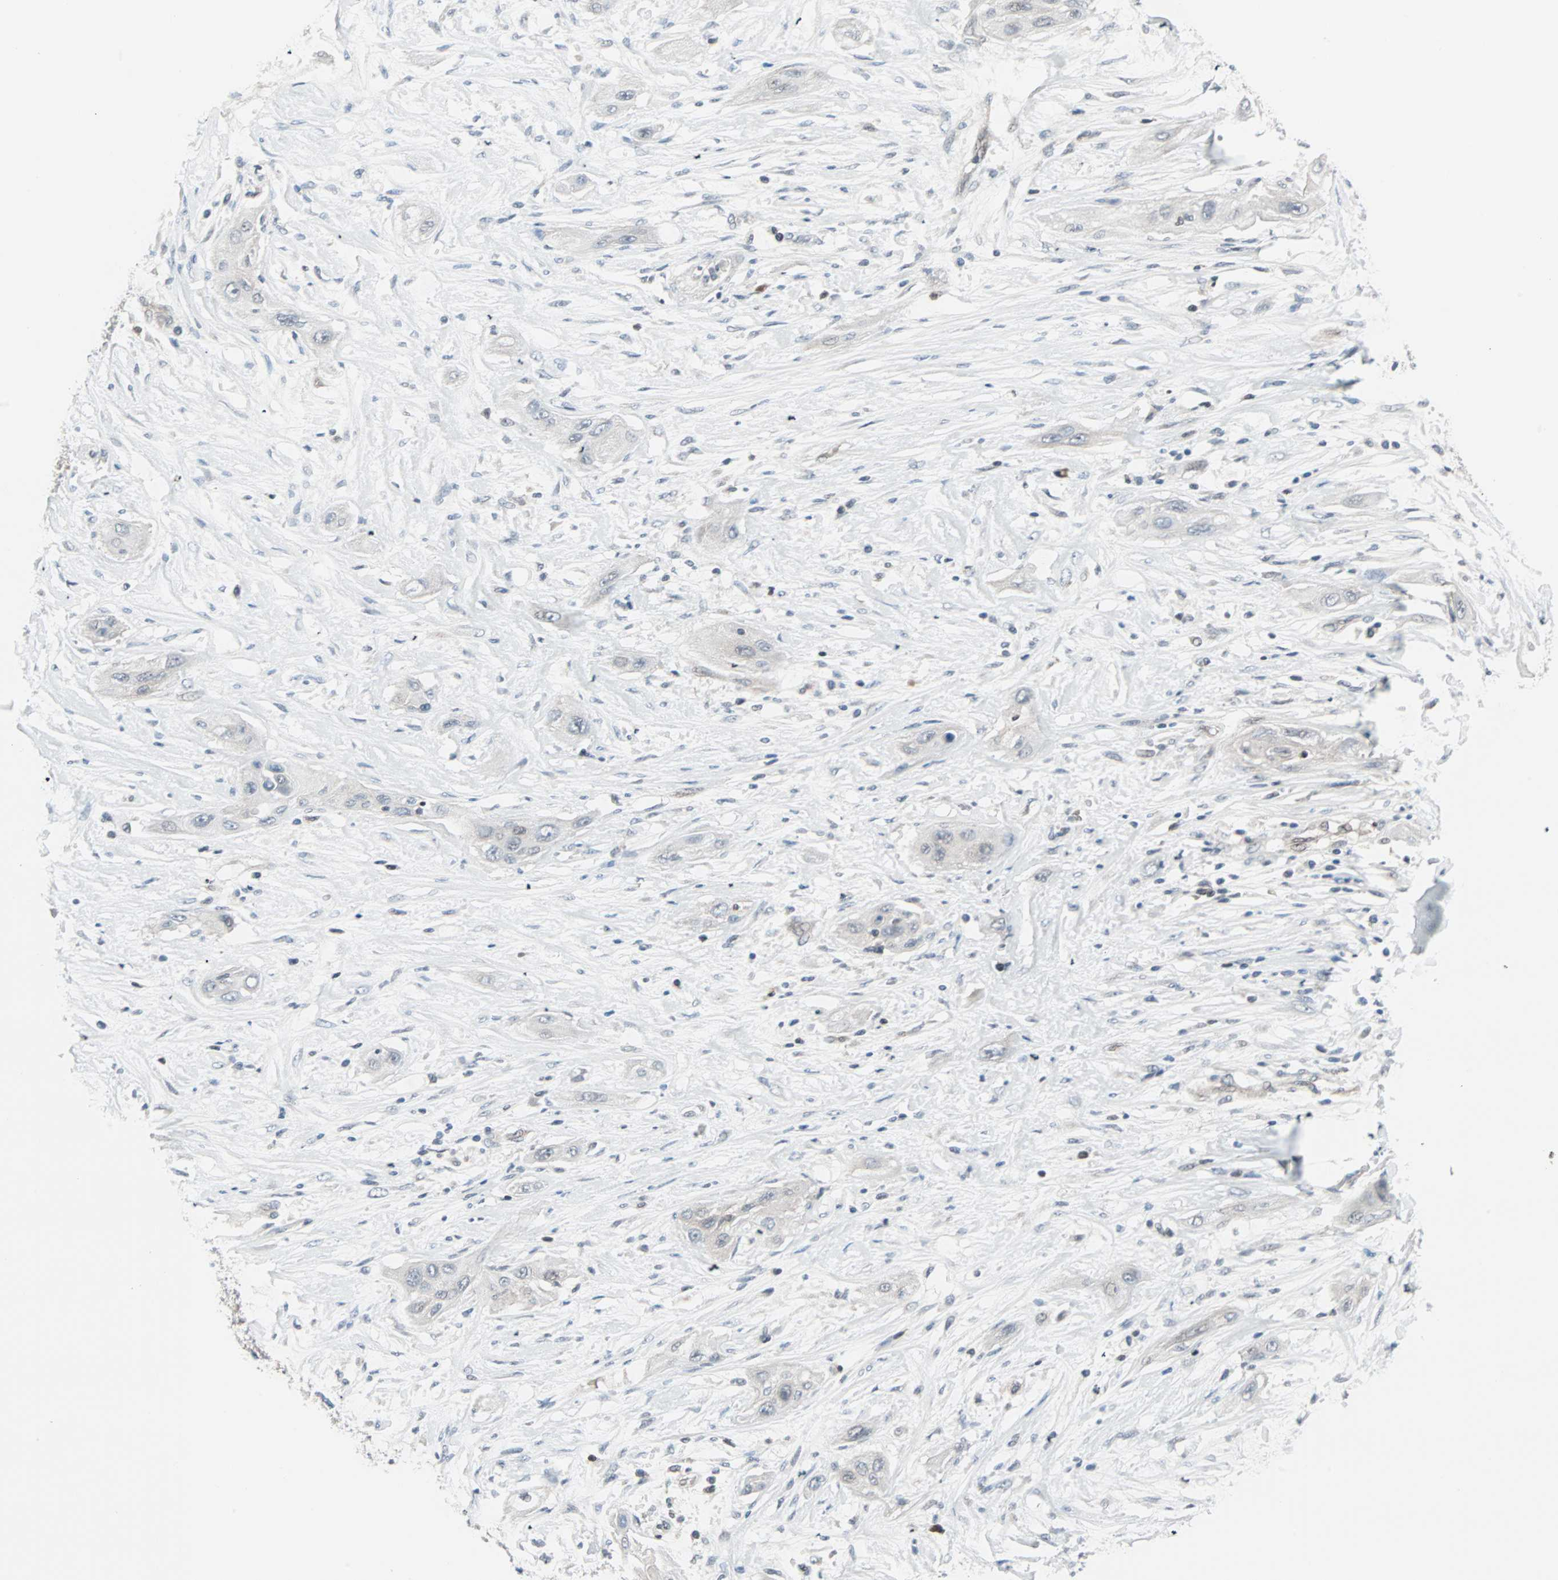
{"staining": {"intensity": "negative", "quantity": "none", "location": "none"}, "tissue": "lung cancer", "cell_type": "Tumor cells", "image_type": "cancer", "snomed": [{"axis": "morphology", "description": "Squamous cell carcinoma, NOS"}, {"axis": "topography", "description": "Lung"}], "caption": "Lung cancer was stained to show a protein in brown. There is no significant positivity in tumor cells.", "gene": "CASP3", "patient": {"sex": "female", "age": 47}}